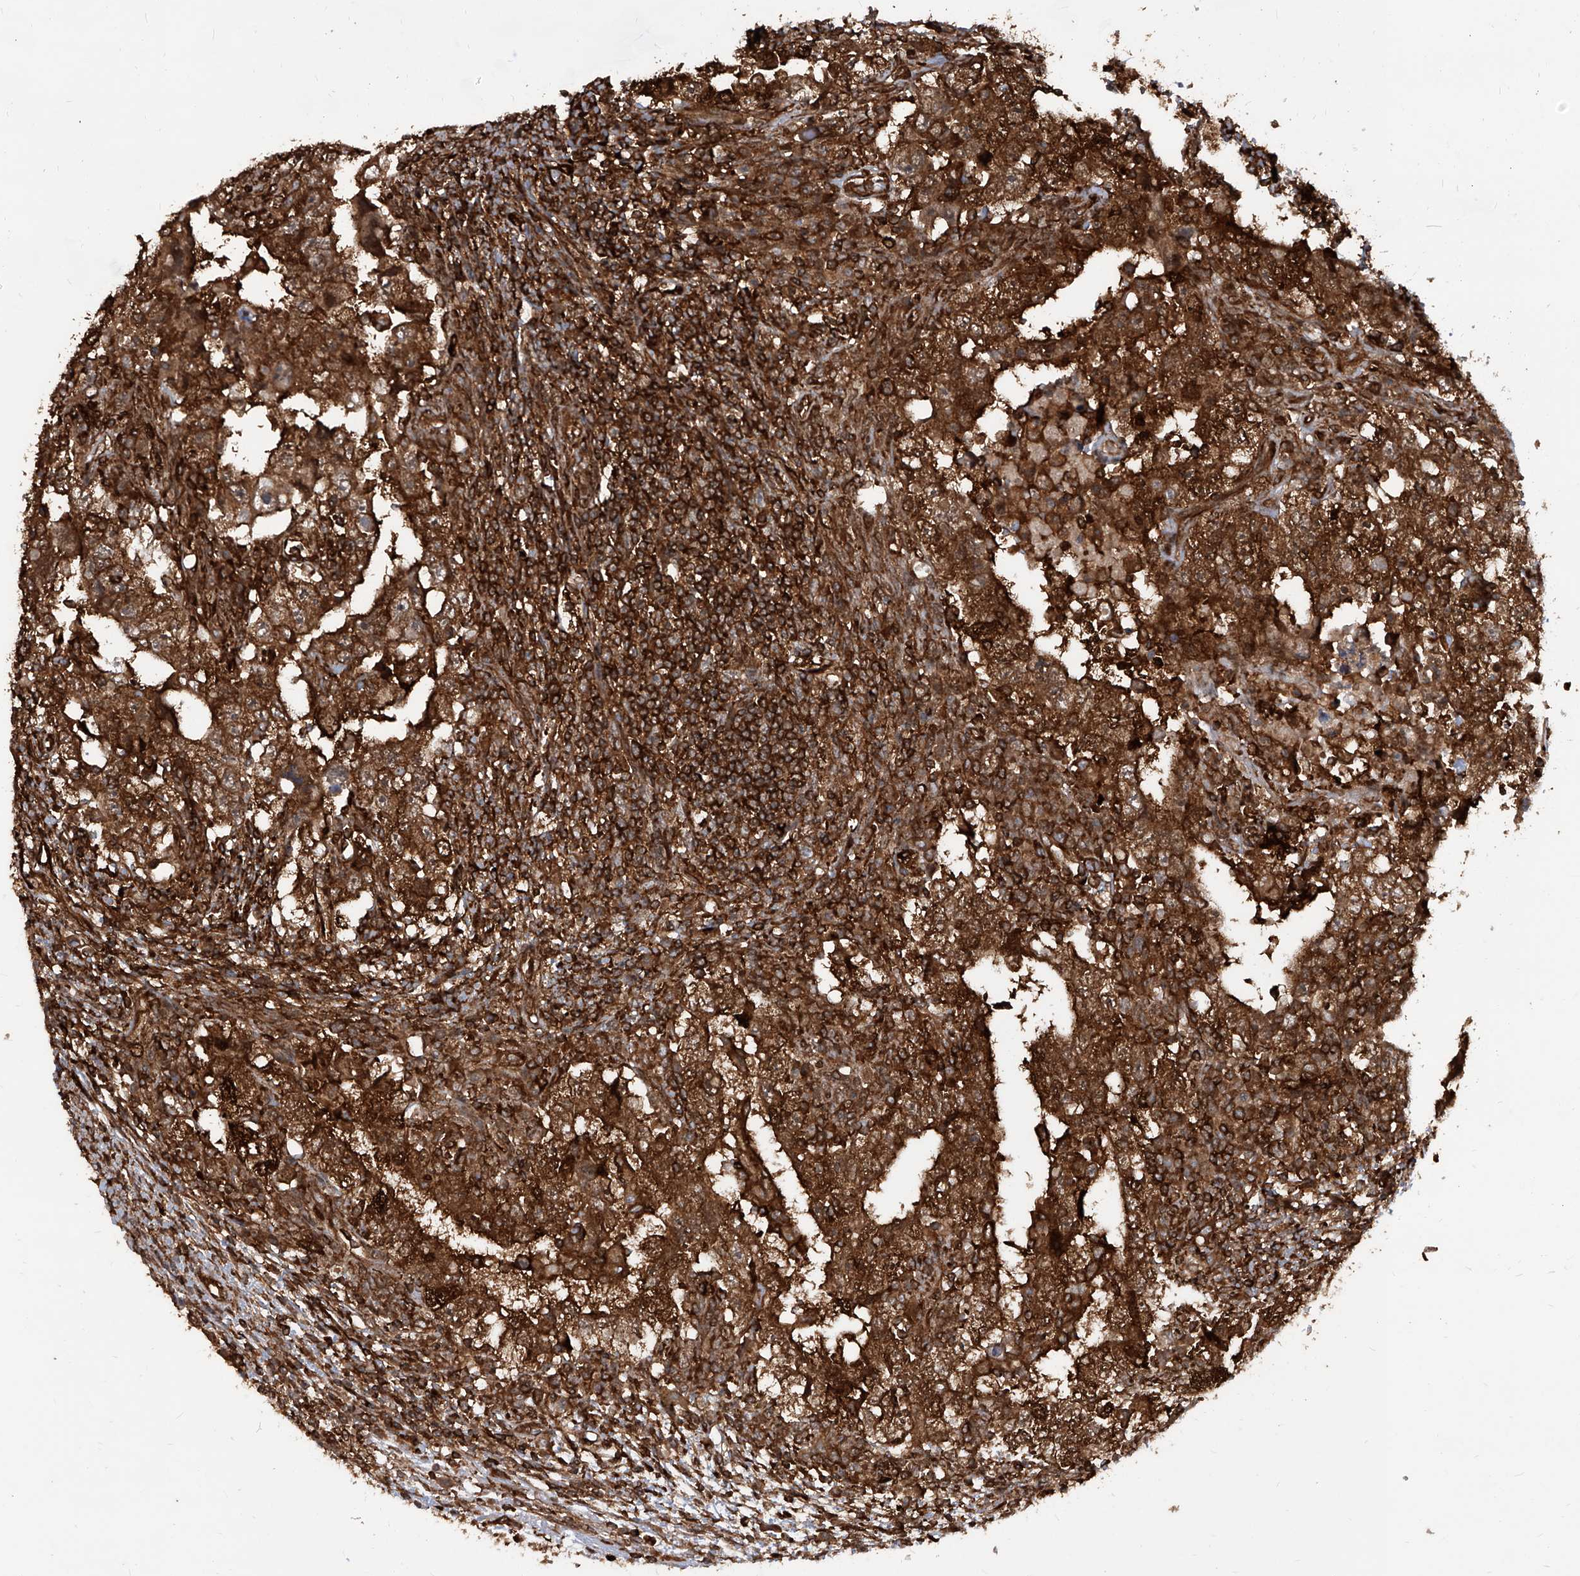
{"staining": {"intensity": "strong", "quantity": ">75%", "location": "cytoplasmic/membranous"}, "tissue": "testis cancer", "cell_type": "Tumor cells", "image_type": "cancer", "snomed": [{"axis": "morphology", "description": "Carcinoma, Embryonal, NOS"}, {"axis": "topography", "description": "Testis"}], "caption": "Immunohistochemistry (IHC) staining of embryonal carcinoma (testis), which shows high levels of strong cytoplasmic/membranous expression in about >75% of tumor cells indicating strong cytoplasmic/membranous protein expression. The staining was performed using DAB (3,3'-diaminobenzidine) (brown) for protein detection and nuclei were counterstained in hematoxylin (blue).", "gene": "MAGED2", "patient": {"sex": "male", "age": 26}}